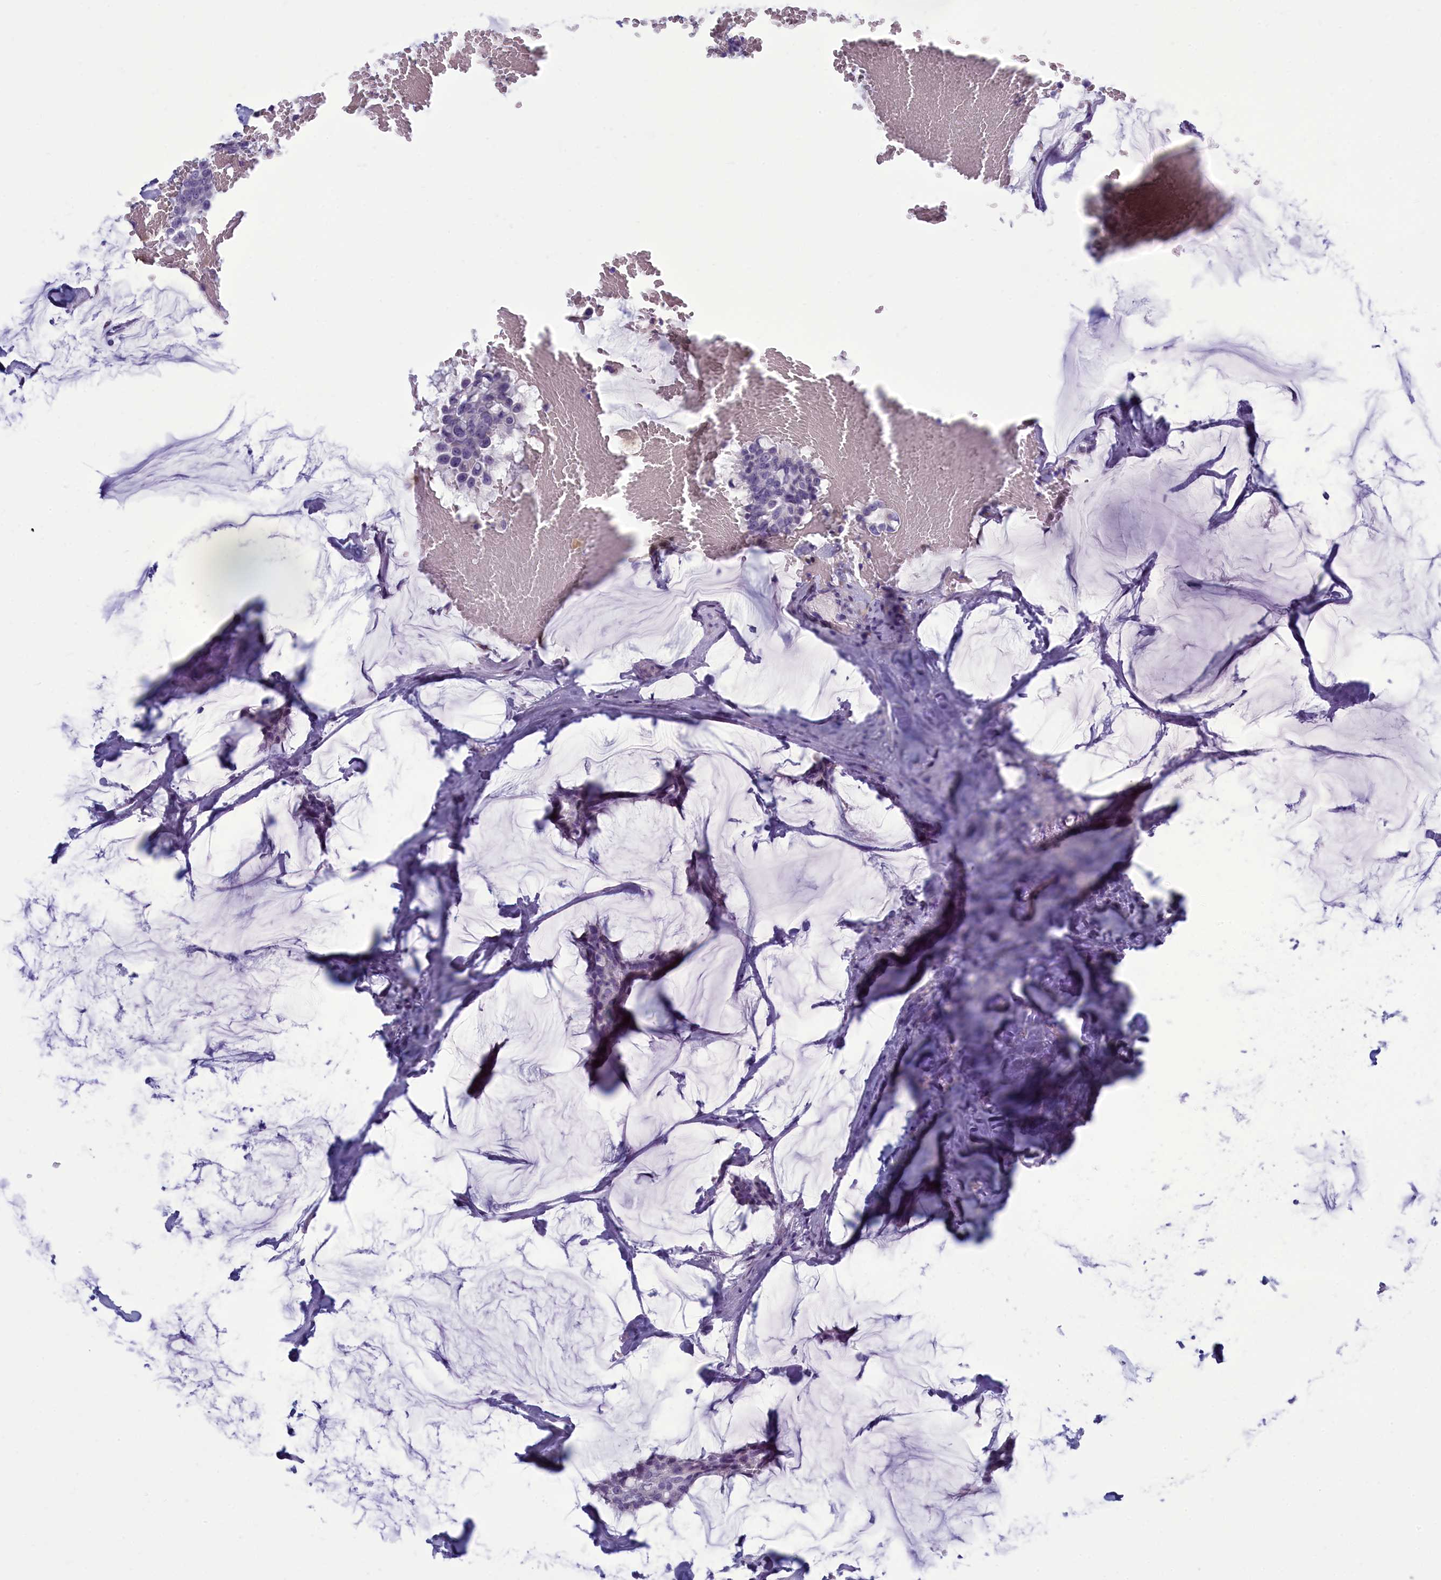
{"staining": {"intensity": "negative", "quantity": "none", "location": "none"}, "tissue": "breast cancer", "cell_type": "Tumor cells", "image_type": "cancer", "snomed": [{"axis": "morphology", "description": "Duct carcinoma"}, {"axis": "topography", "description": "Breast"}], "caption": "Immunohistochemistry (IHC) image of human breast intraductal carcinoma stained for a protein (brown), which demonstrates no expression in tumor cells.", "gene": "CENATAC", "patient": {"sex": "female", "age": 93}}